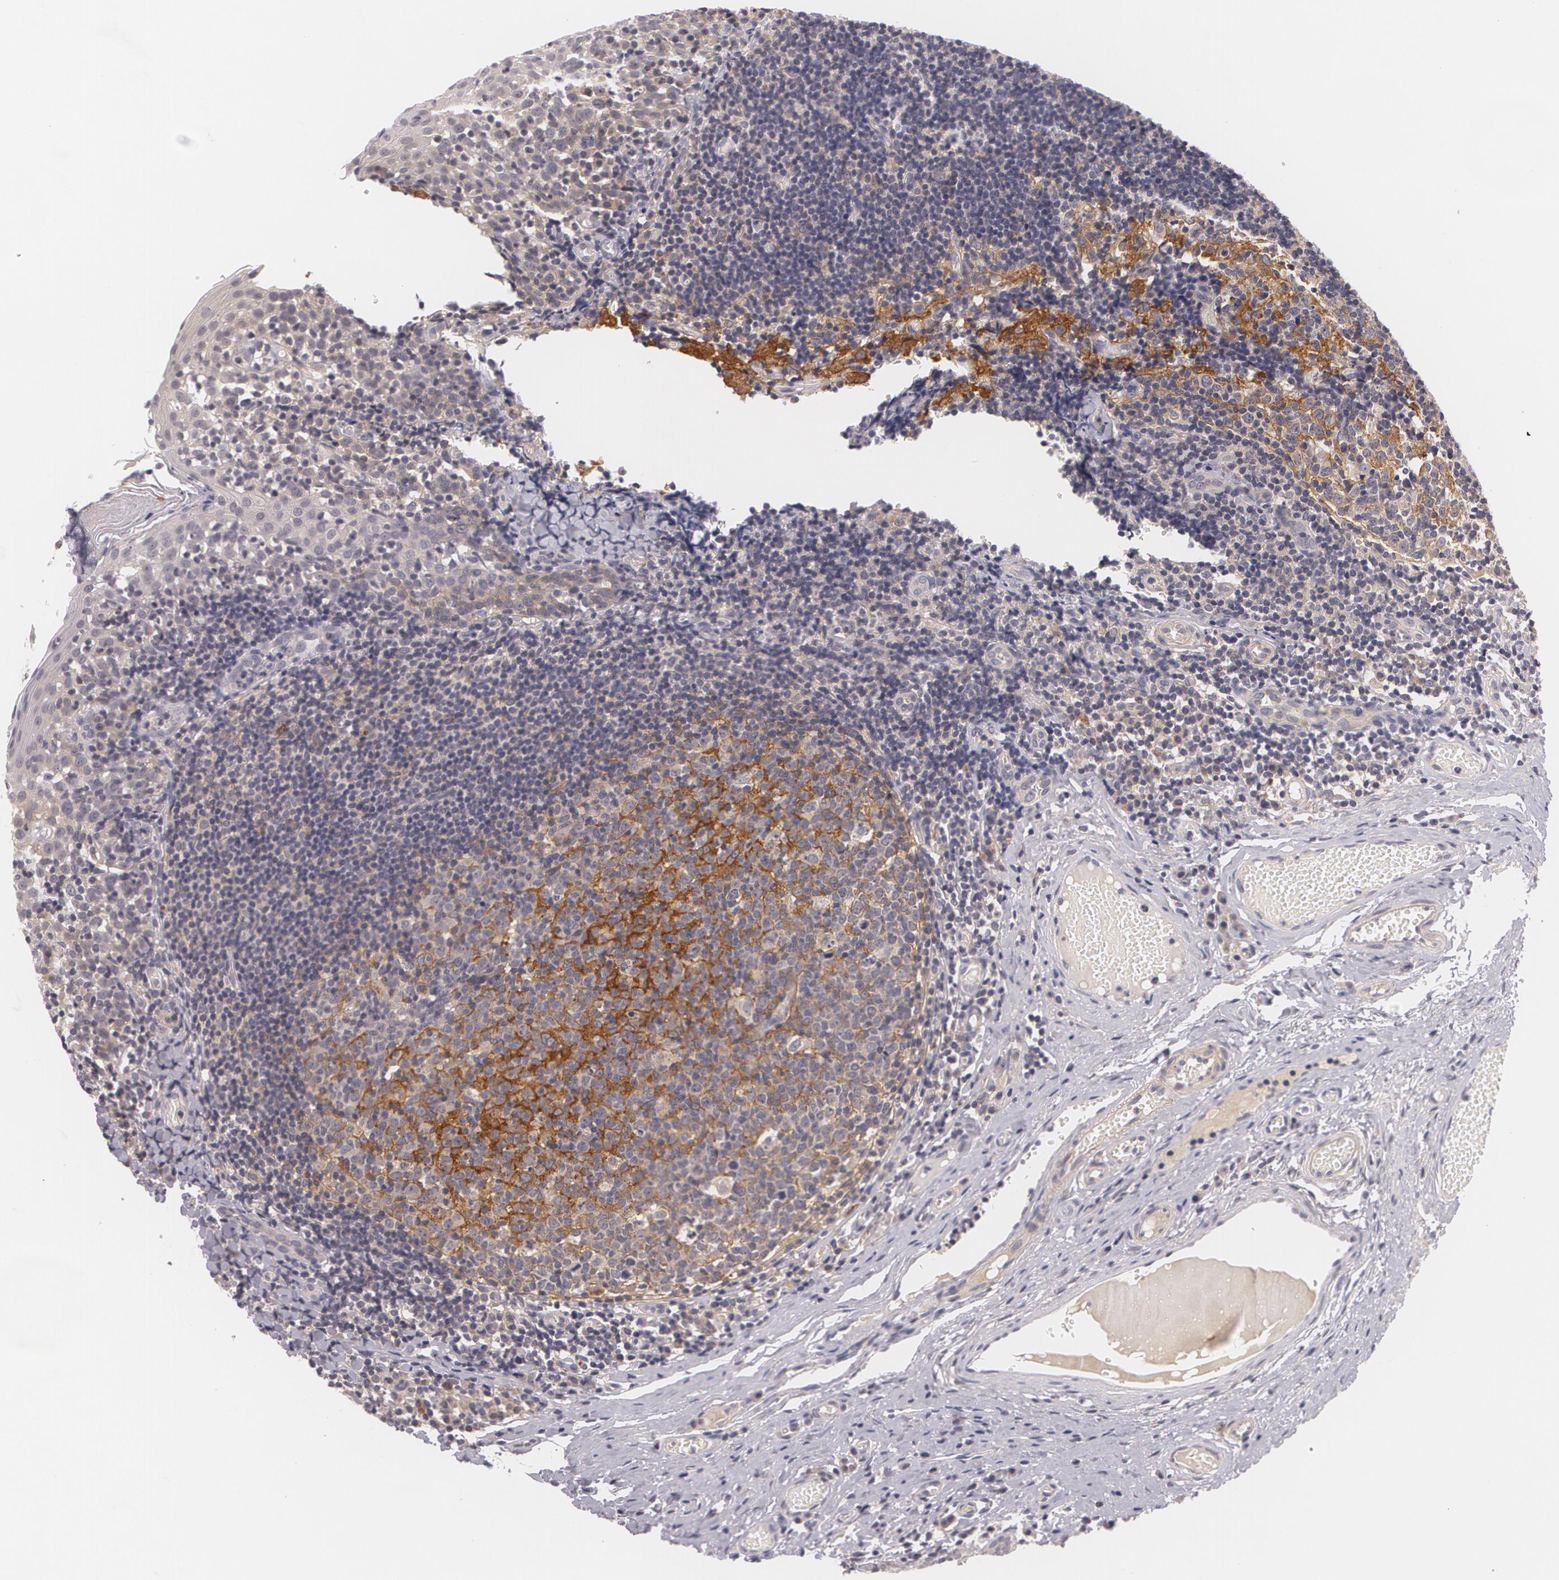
{"staining": {"intensity": "strong", "quantity": ">75%", "location": "cytoplasmic/membranous"}, "tissue": "tonsil", "cell_type": "Germinal center cells", "image_type": "normal", "snomed": [{"axis": "morphology", "description": "Normal tissue, NOS"}, {"axis": "topography", "description": "Tonsil"}], "caption": "DAB (3,3'-diaminobenzidine) immunohistochemical staining of normal tonsil demonstrates strong cytoplasmic/membranous protein expression in approximately >75% of germinal center cells.", "gene": "CASK", "patient": {"sex": "female", "age": 34}}